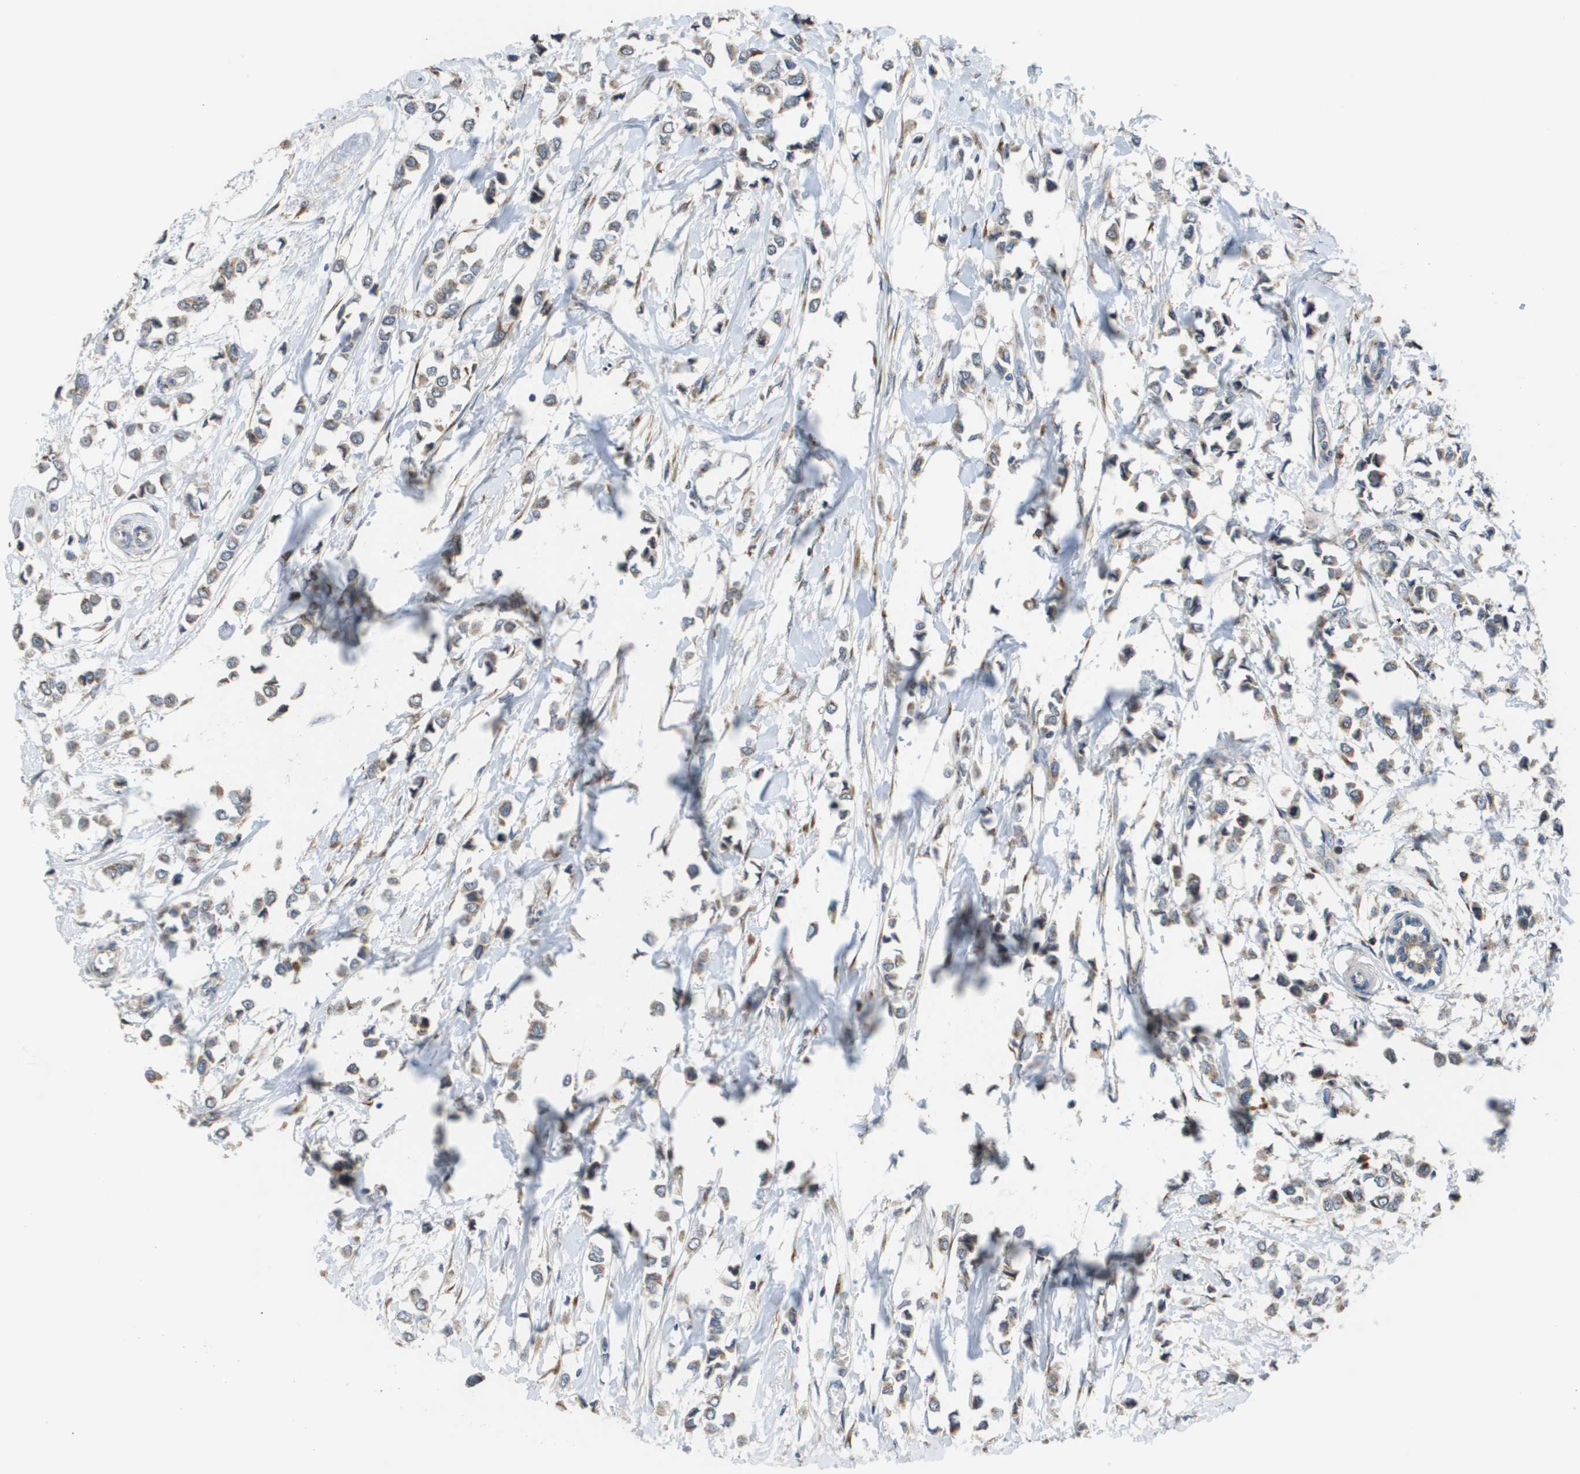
{"staining": {"intensity": "weak", "quantity": ">75%", "location": "cytoplasmic/membranous"}, "tissue": "breast cancer", "cell_type": "Tumor cells", "image_type": "cancer", "snomed": [{"axis": "morphology", "description": "Lobular carcinoma"}, {"axis": "topography", "description": "Breast"}], "caption": "Immunohistochemistry of human breast cancer (lobular carcinoma) demonstrates low levels of weak cytoplasmic/membranous positivity in approximately >75% of tumor cells.", "gene": "PCK1", "patient": {"sex": "female", "age": 51}}